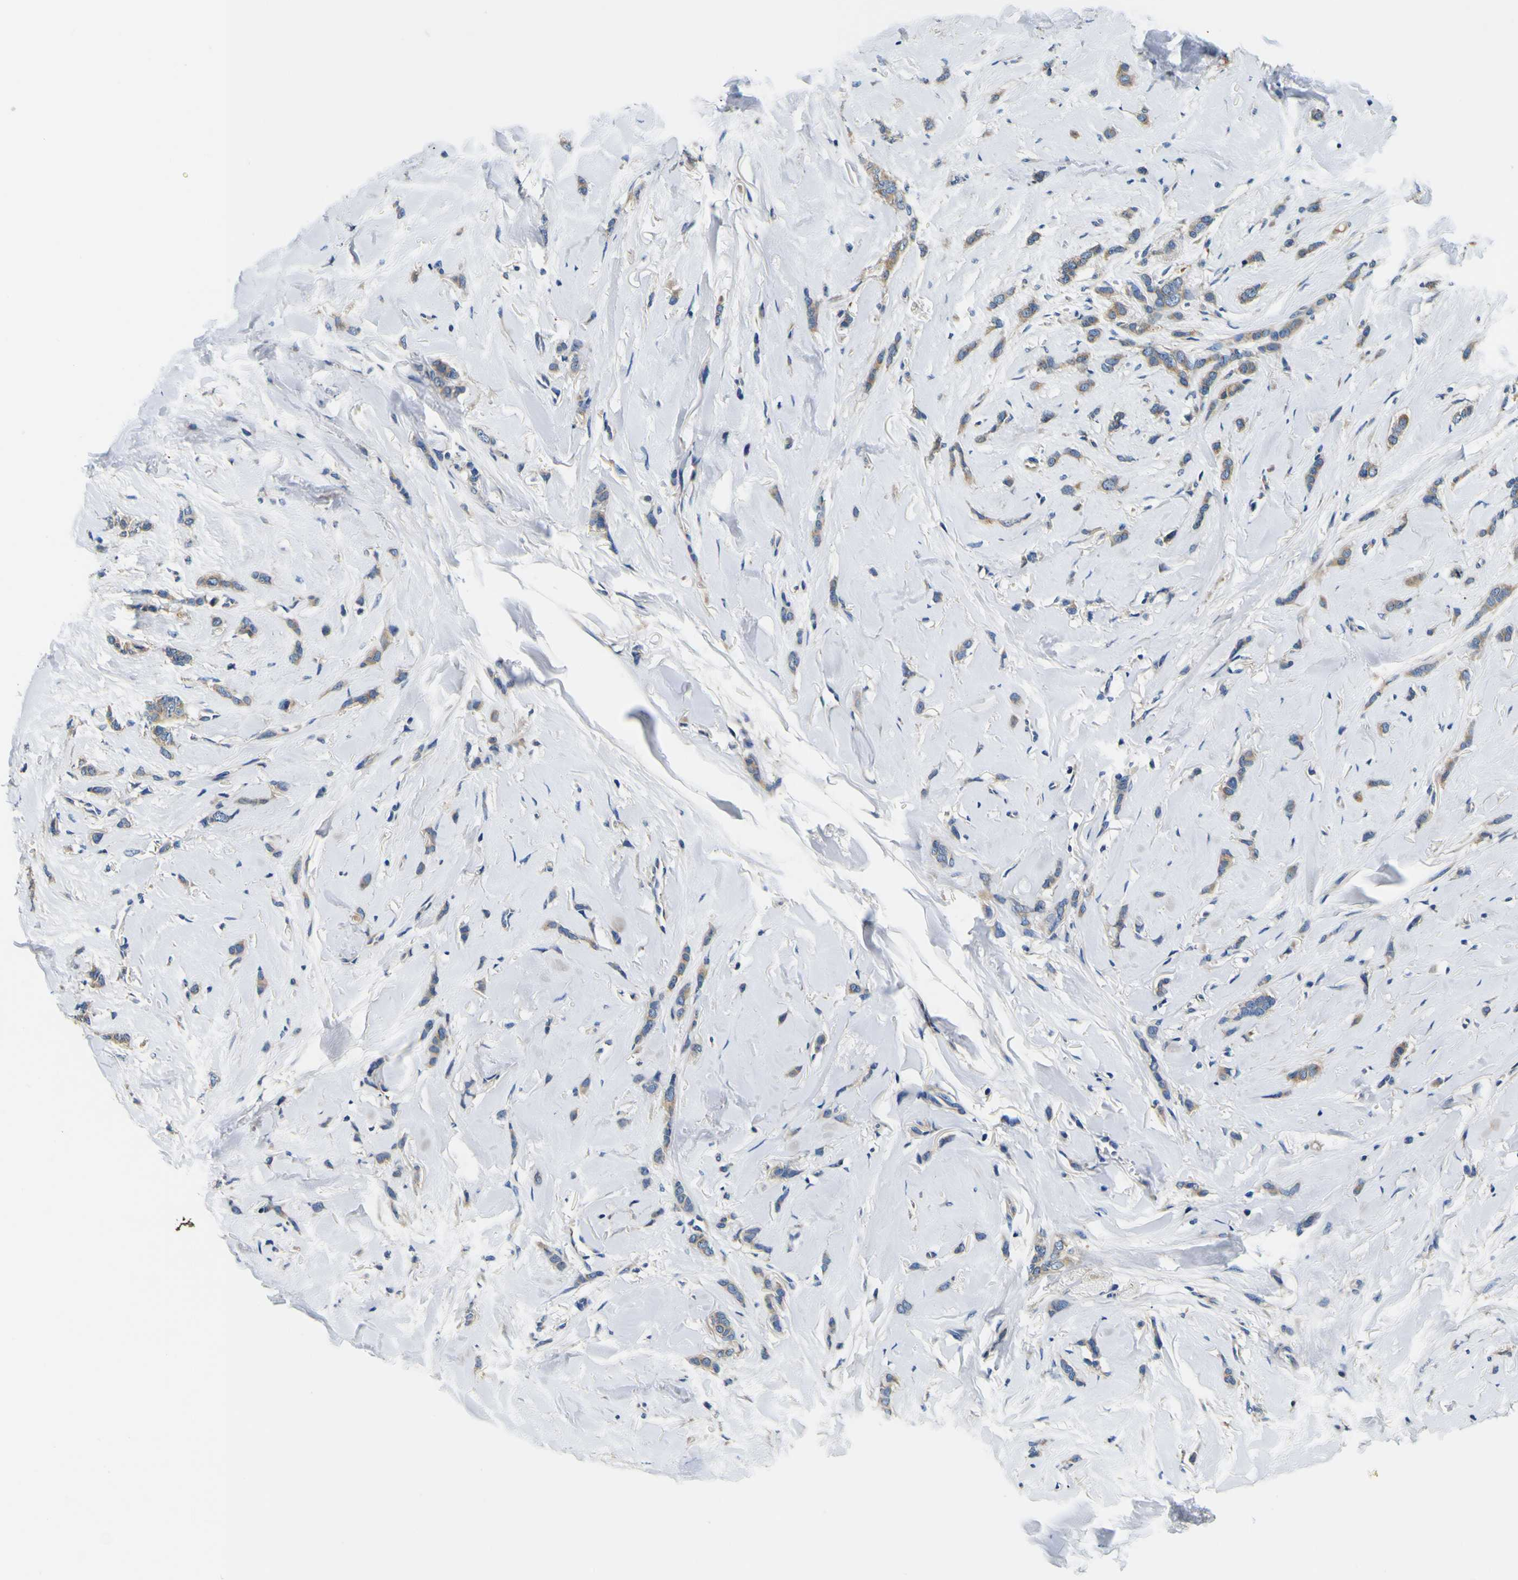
{"staining": {"intensity": "moderate", "quantity": ">75%", "location": "cytoplasmic/membranous"}, "tissue": "breast cancer", "cell_type": "Tumor cells", "image_type": "cancer", "snomed": [{"axis": "morphology", "description": "Lobular carcinoma"}, {"axis": "topography", "description": "Skin"}, {"axis": "topography", "description": "Breast"}], "caption": "DAB (3,3'-diaminobenzidine) immunohistochemical staining of breast cancer (lobular carcinoma) demonstrates moderate cytoplasmic/membranous protein staining in about >75% of tumor cells.", "gene": "CLSTN1", "patient": {"sex": "female", "age": 46}}